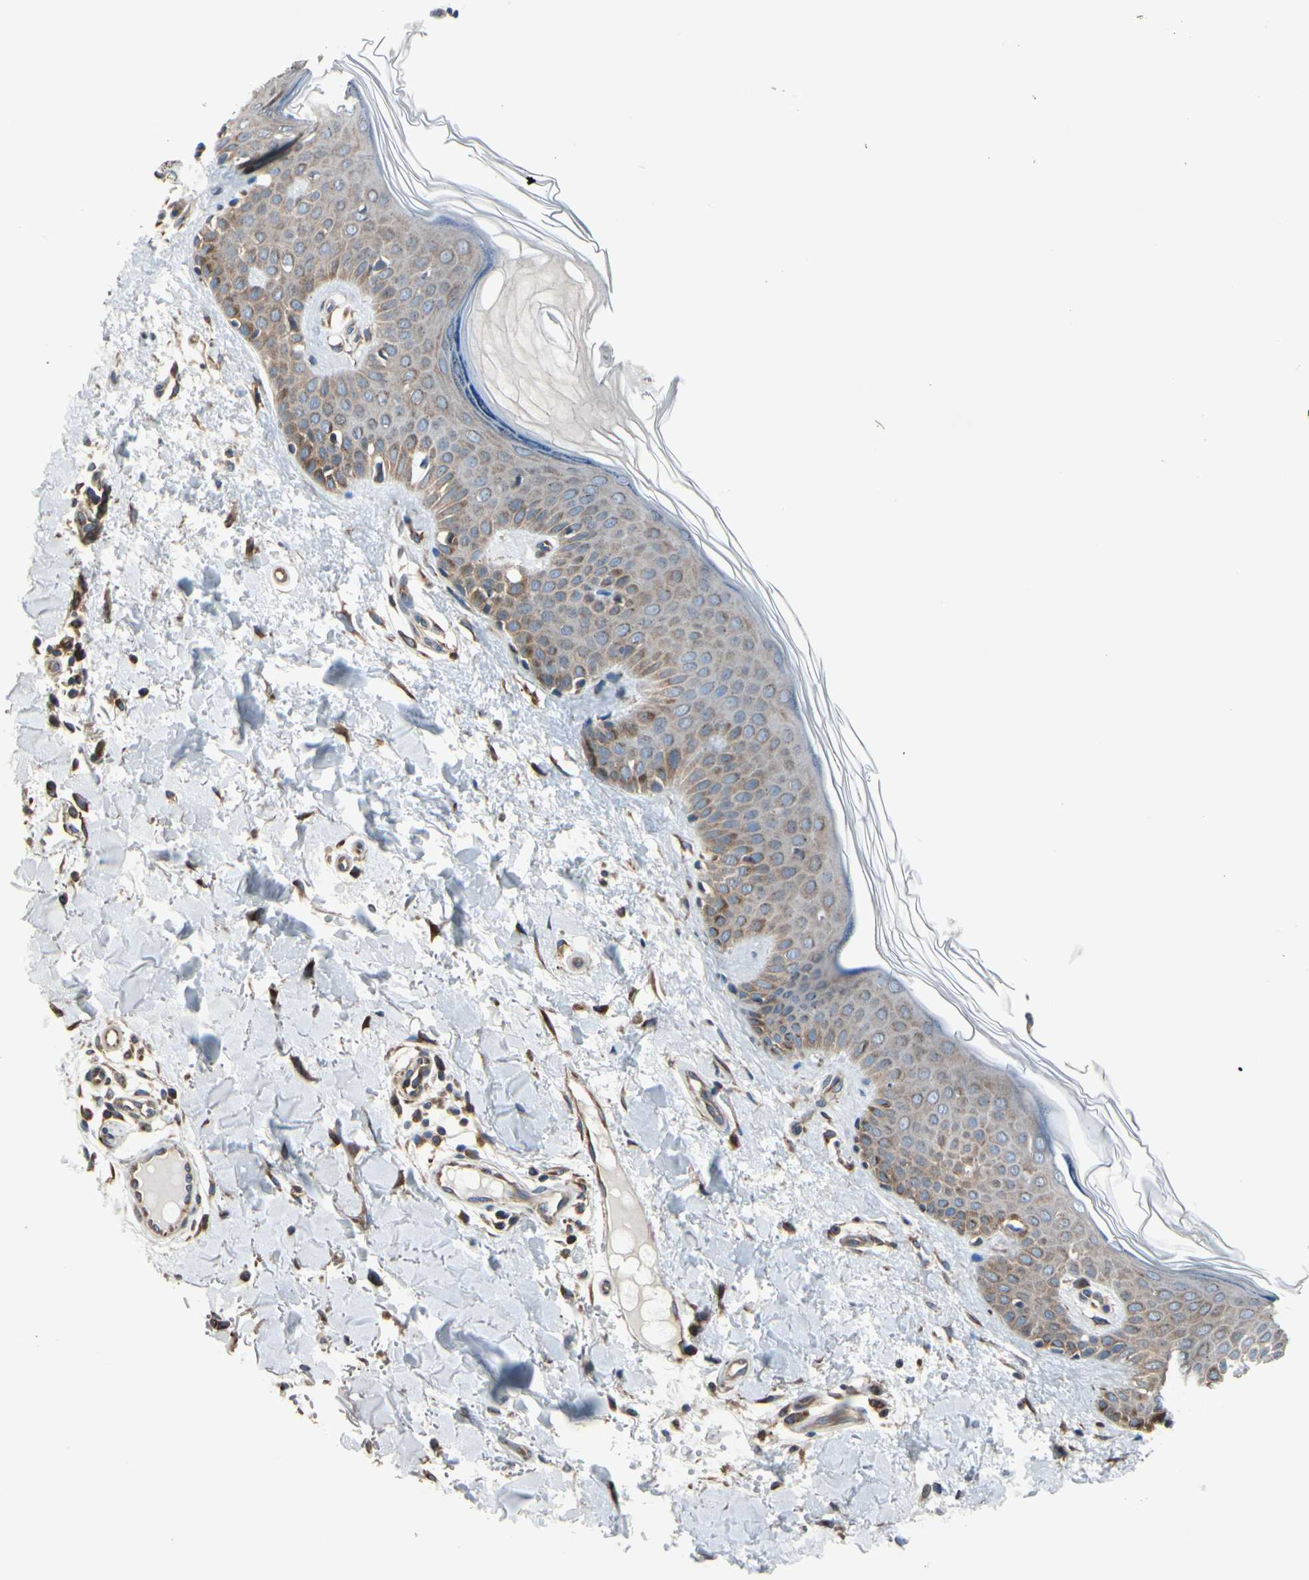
{"staining": {"intensity": "moderate", "quantity": ">75%", "location": "cytoplasmic/membranous"}, "tissue": "skin", "cell_type": "Fibroblasts", "image_type": "normal", "snomed": [{"axis": "morphology", "description": "Normal tissue, NOS"}, {"axis": "topography", "description": "Skin"}], "caption": "High-magnification brightfield microscopy of normal skin stained with DAB (3,3'-diaminobenzidine) (brown) and counterstained with hematoxylin (blue). fibroblasts exhibit moderate cytoplasmic/membranous expression is identified in about>75% of cells. Immunohistochemistry (ihc) stains the protein in brown and the nuclei are stained blue.", "gene": "CLCC1", "patient": {"sex": "male", "age": 67}}